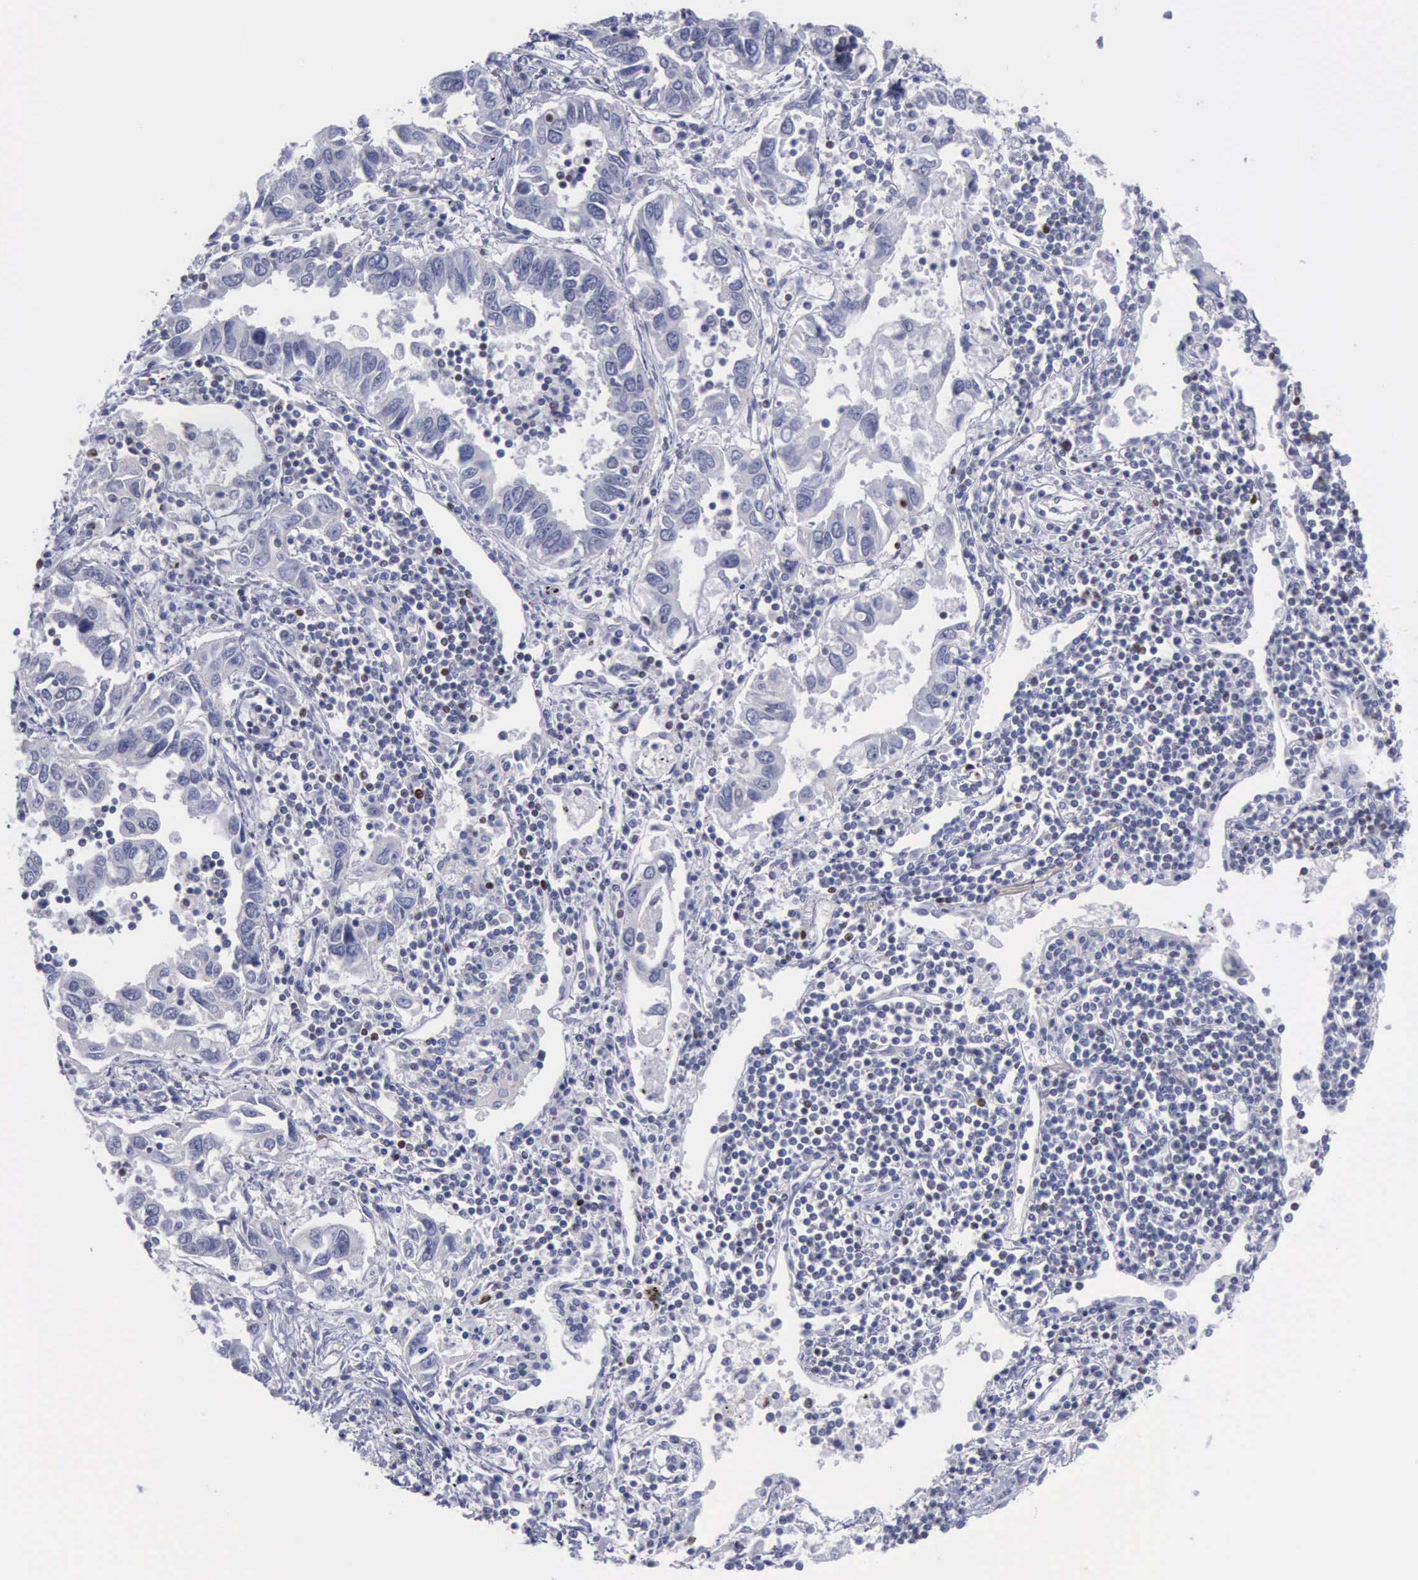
{"staining": {"intensity": "negative", "quantity": "none", "location": "none"}, "tissue": "lung cancer", "cell_type": "Tumor cells", "image_type": "cancer", "snomed": [{"axis": "morphology", "description": "Adenocarcinoma, NOS"}, {"axis": "topography", "description": "Lung"}], "caption": "IHC photomicrograph of neoplastic tissue: human lung cancer (adenocarcinoma) stained with DAB (3,3'-diaminobenzidine) demonstrates no significant protein staining in tumor cells.", "gene": "SATB2", "patient": {"sex": "male", "age": 48}}